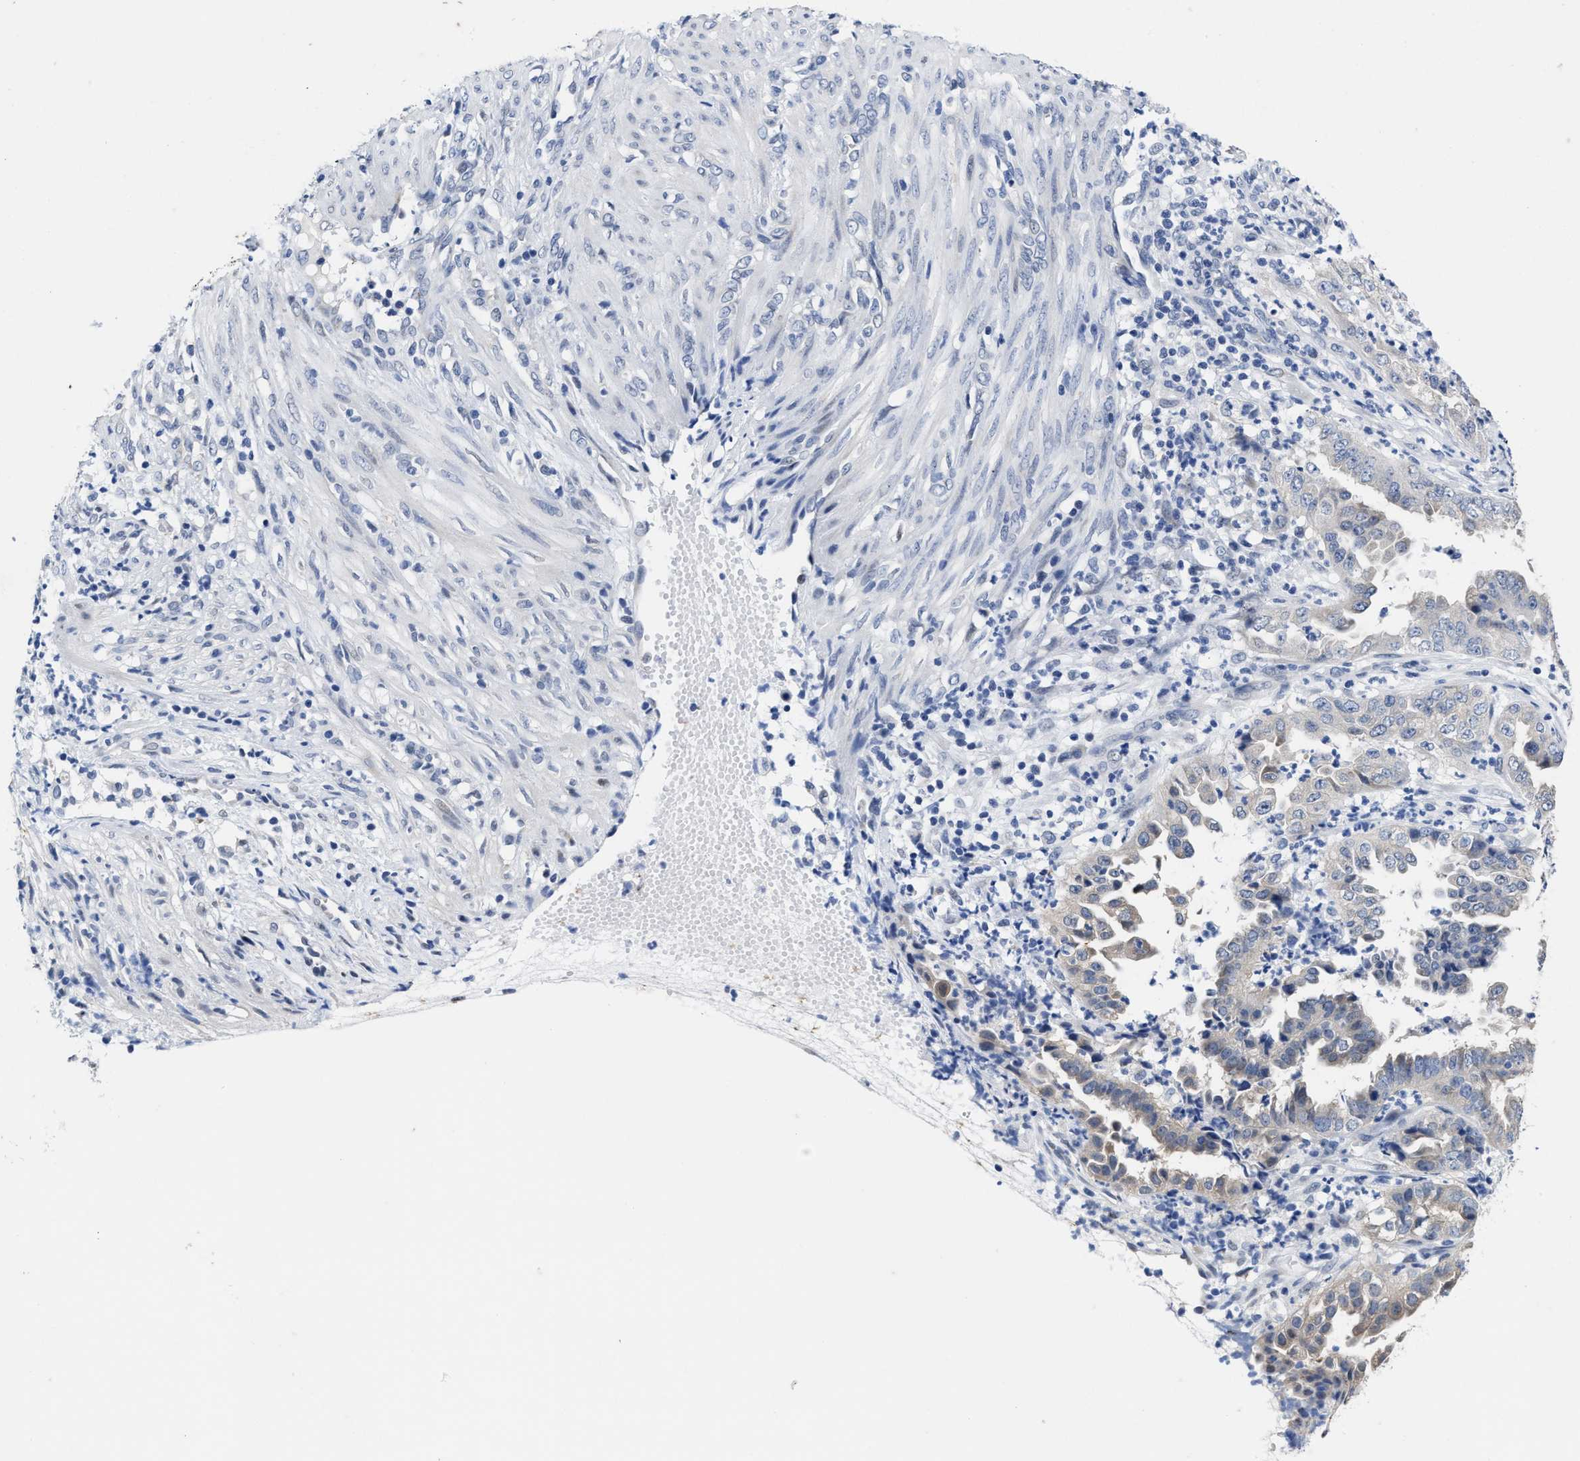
{"staining": {"intensity": "weak", "quantity": "<25%", "location": "cytoplasmic/membranous"}, "tissue": "endometrial cancer", "cell_type": "Tumor cells", "image_type": "cancer", "snomed": [{"axis": "morphology", "description": "Adenocarcinoma, NOS"}, {"axis": "topography", "description": "Endometrium"}], "caption": "An immunohistochemistry histopathology image of adenocarcinoma (endometrial) is shown. There is no staining in tumor cells of adenocarcinoma (endometrial).", "gene": "HOOK1", "patient": {"sex": "female", "age": 51}}